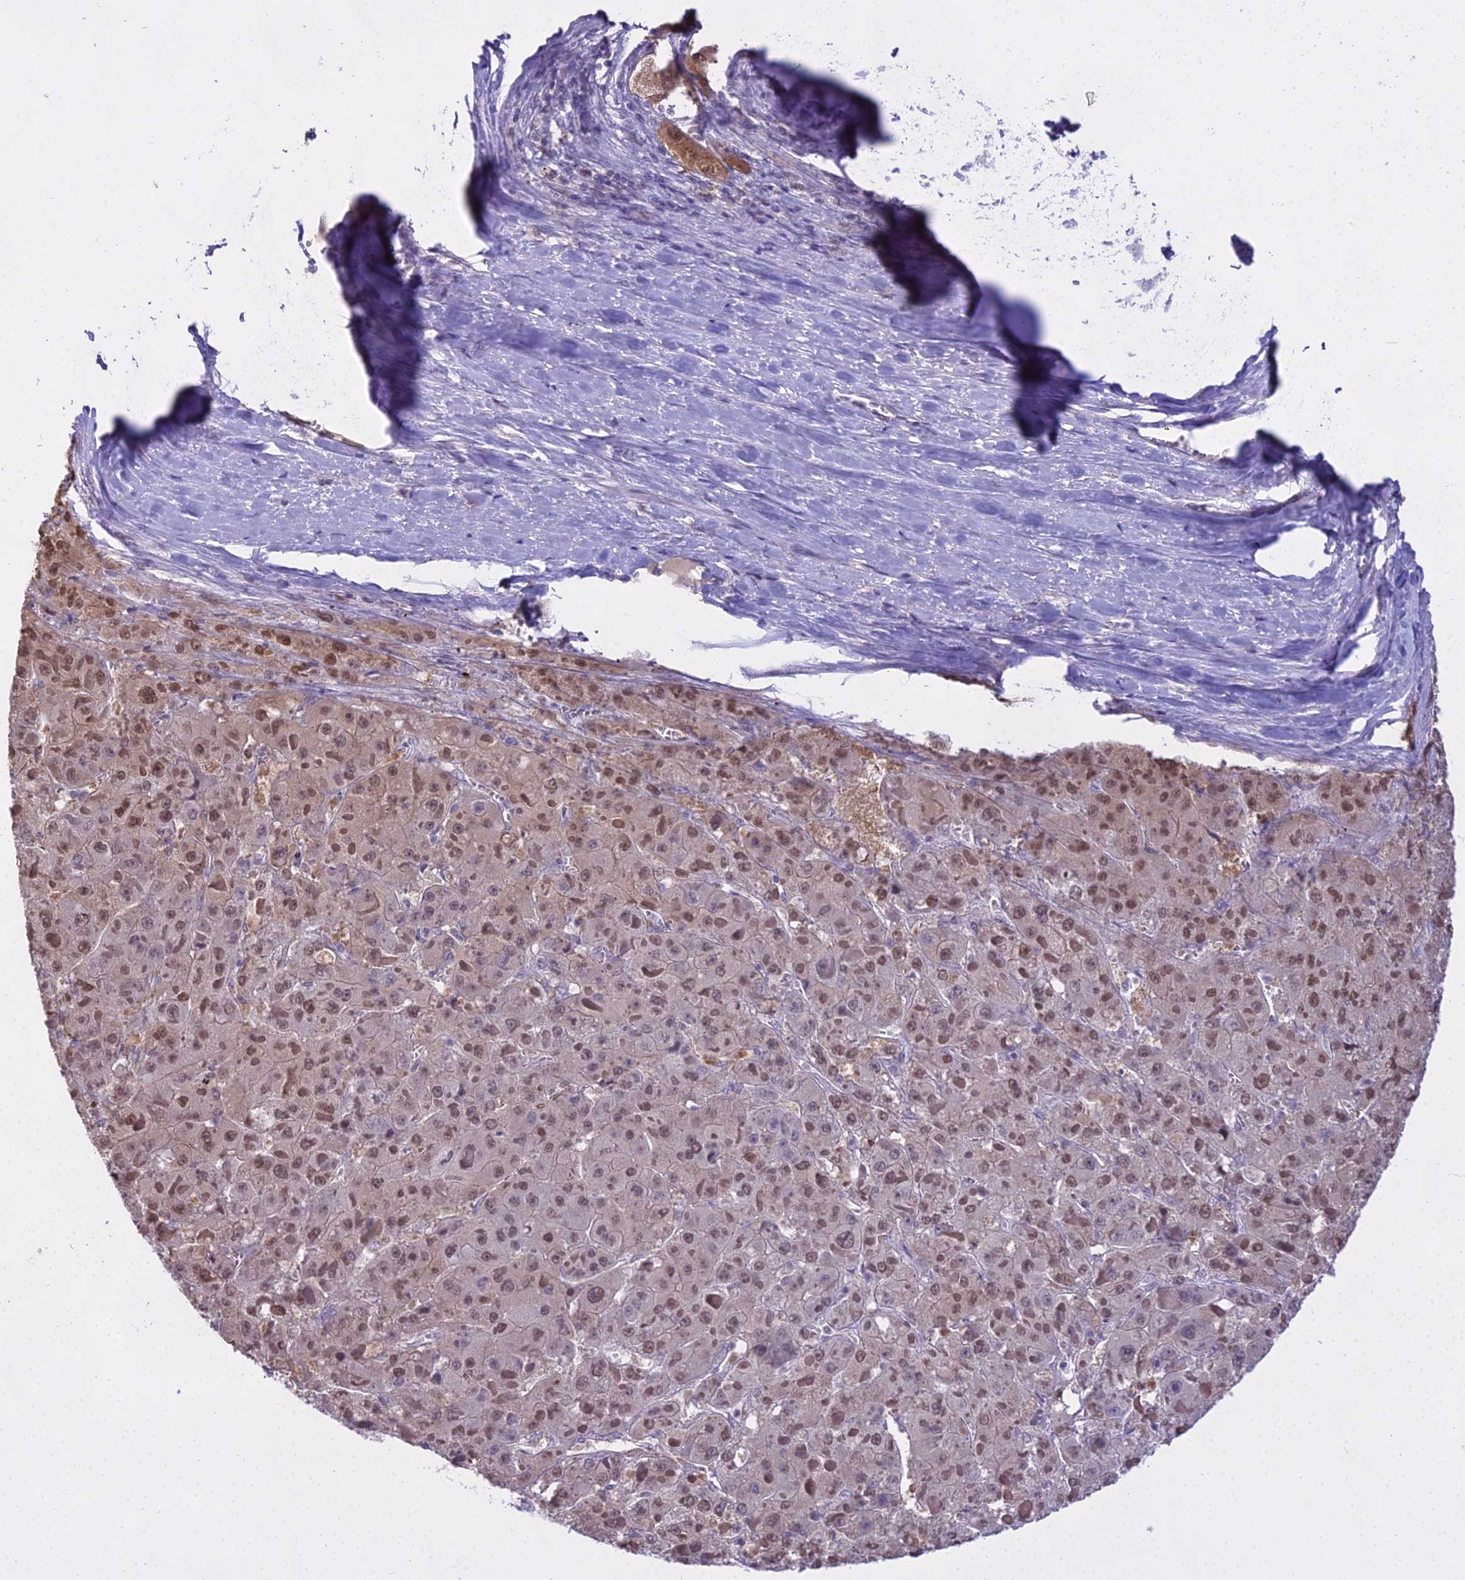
{"staining": {"intensity": "moderate", "quantity": ">75%", "location": "nuclear"}, "tissue": "liver cancer", "cell_type": "Tumor cells", "image_type": "cancer", "snomed": [{"axis": "morphology", "description": "Carcinoma, Hepatocellular, NOS"}, {"axis": "topography", "description": "Liver"}], "caption": "A histopathology image of human liver cancer (hepatocellular carcinoma) stained for a protein displays moderate nuclear brown staining in tumor cells. (DAB (3,3'-diaminobenzidine) = brown stain, brightfield microscopy at high magnification).", "gene": "MAT2A", "patient": {"sex": "female", "age": 73}}